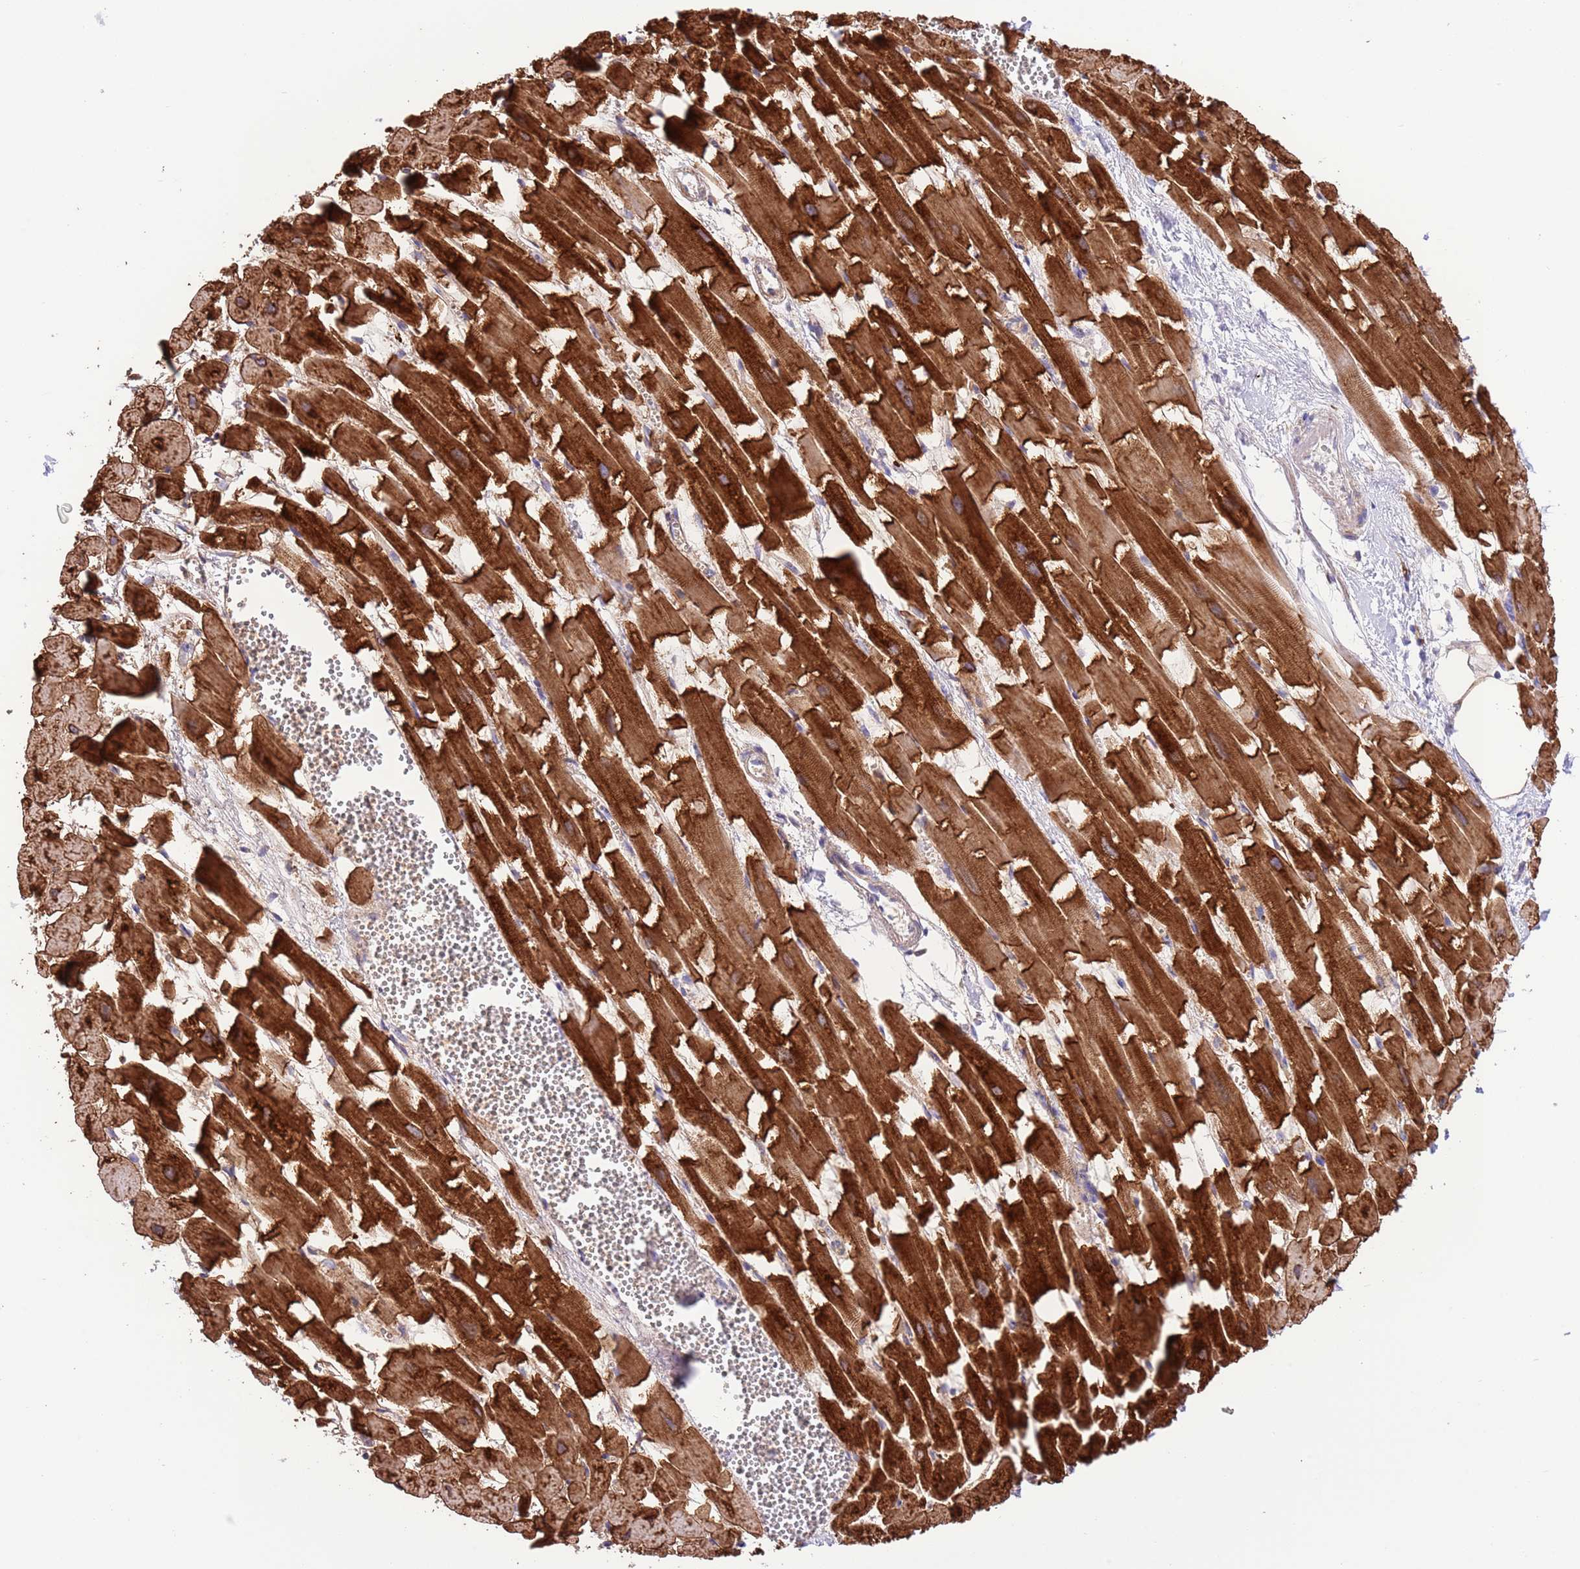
{"staining": {"intensity": "strong", "quantity": ">75%", "location": "cytoplasmic/membranous"}, "tissue": "heart muscle", "cell_type": "Cardiomyocytes", "image_type": "normal", "snomed": [{"axis": "morphology", "description": "Normal tissue, NOS"}, {"axis": "topography", "description": "Heart"}], "caption": "Protein analysis of benign heart muscle exhibits strong cytoplasmic/membranous positivity in approximately >75% of cardiomyocytes.", "gene": "SS18L2", "patient": {"sex": "female", "age": 64}}